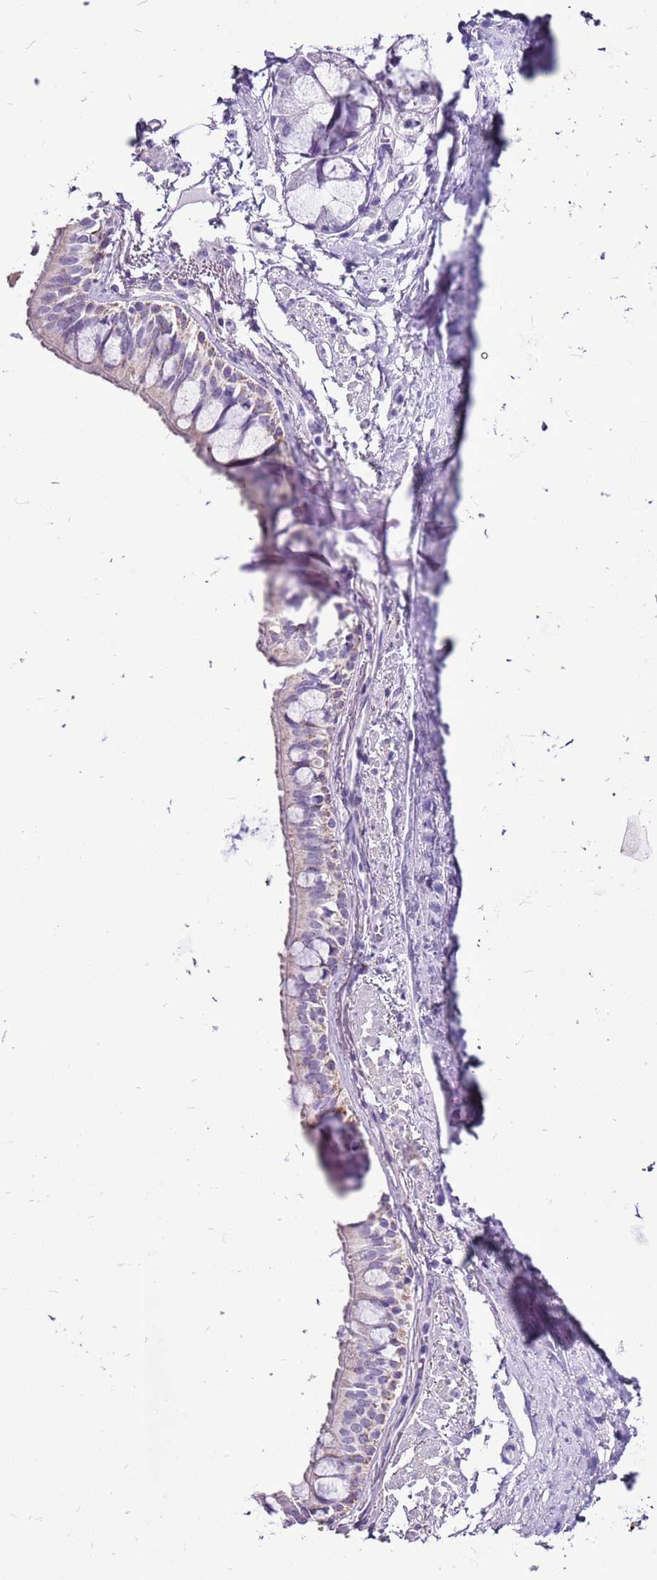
{"staining": {"intensity": "weak", "quantity": "<25%", "location": "cytoplasmic/membranous"}, "tissue": "bronchus", "cell_type": "Respiratory epithelial cells", "image_type": "normal", "snomed": [{"axis": "morphology", "description": "Normal tissue, NOS"}, {"axis": "topography", "description": "Bronchus"}], "caption": "The micrograph demonstrates no staining of respiratory epithelial cells in benign bronchus. (DAB immunohistochemistry visualized using brightfield microscopy, high magnification).", "gene": "ACSS3", "patient": {"sex": "male", "age": 70}}